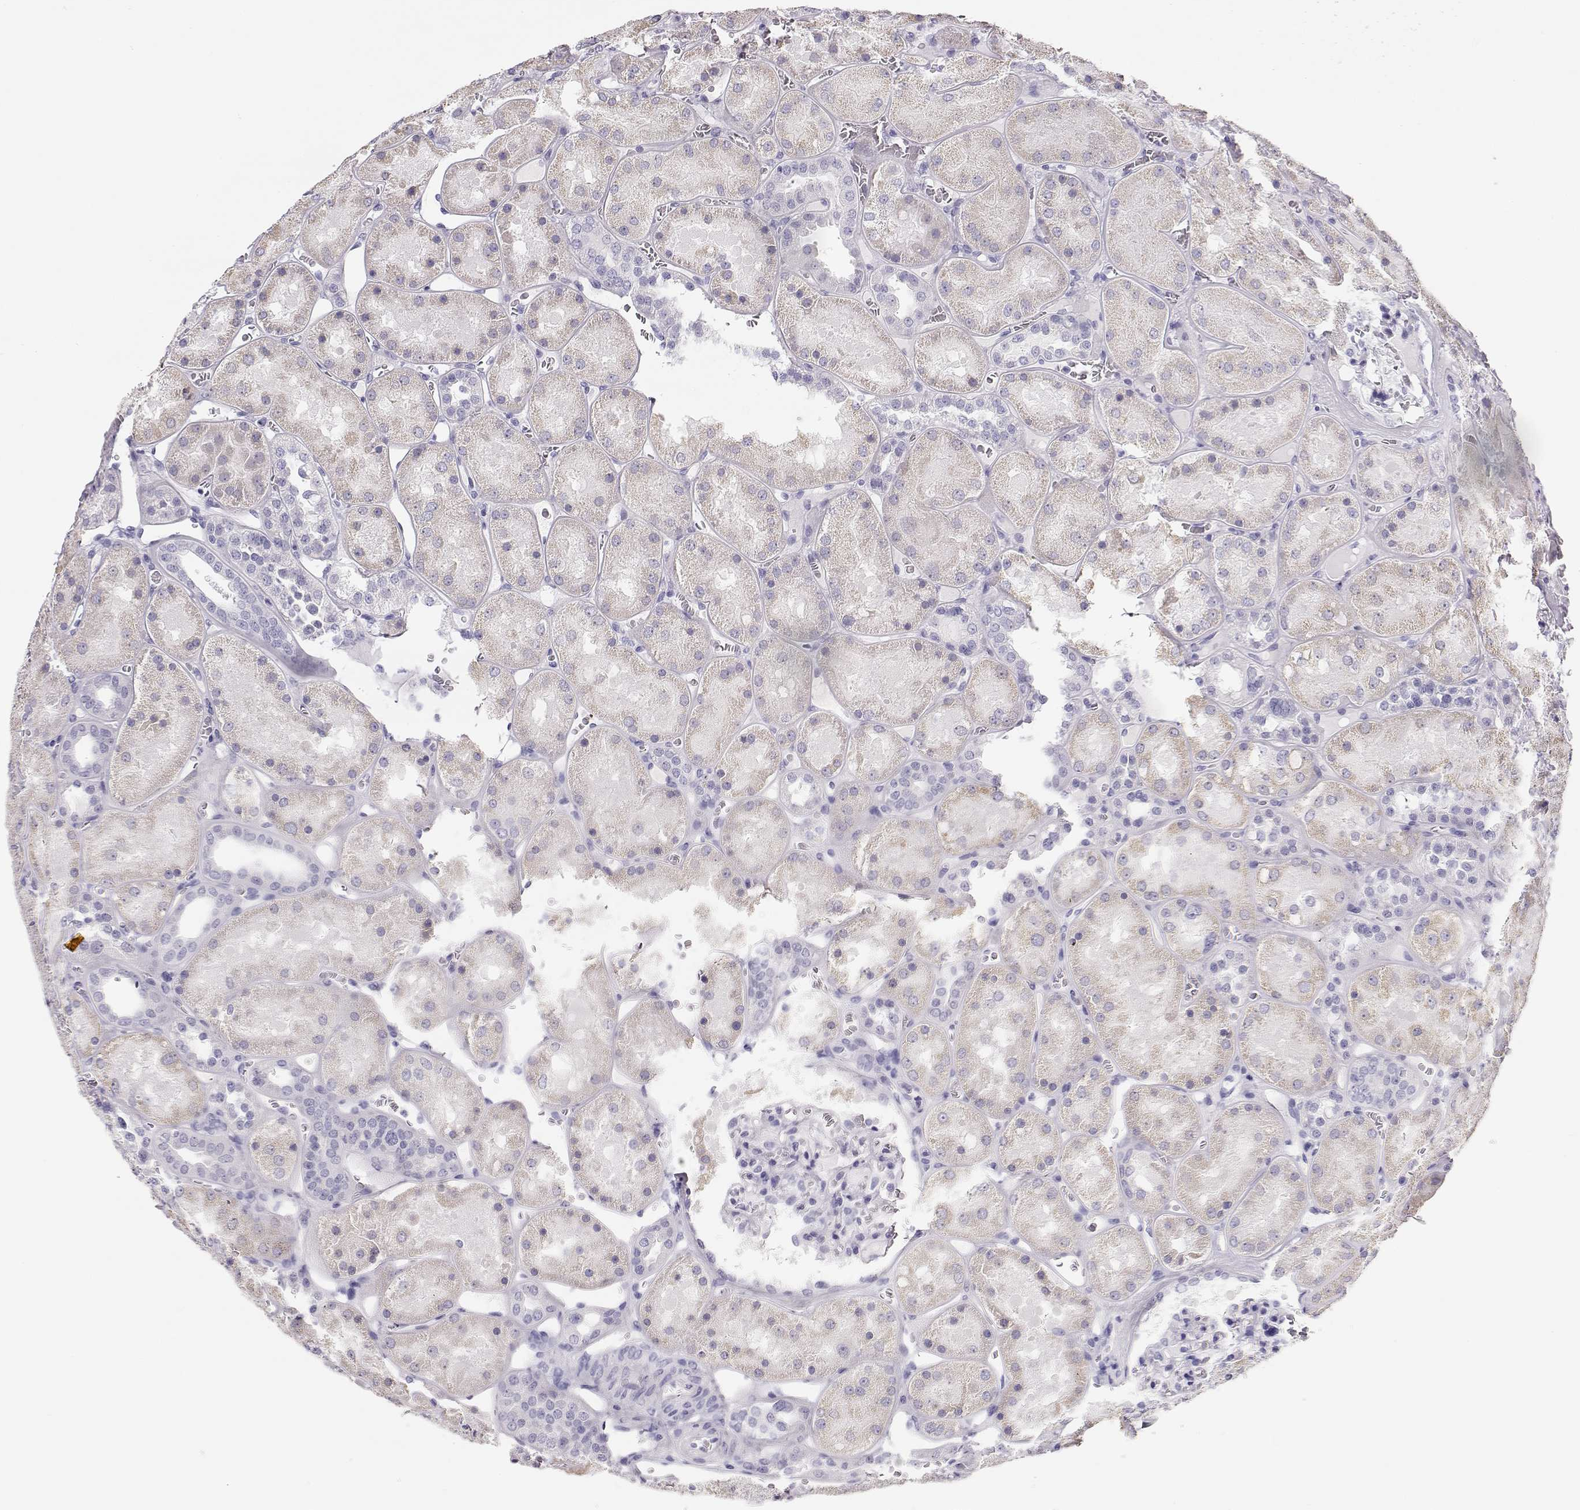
{"staining": {"intensity": "negative", "quantity": "none", "location": "none"}, "tissue": "kidney", "cell_type": "Cells in glomeruli", "image_type": "normal", "snomed": [{"axis": "morphology", "description": "Normal tissue, NOS"}, {"axis": "topography", "description": "Kidney"}], "caption": "Immunohistochemistry histopathology image of normal kidney stained for a protein (brown), which displays no positivity in cells in glomeruli.", "gene": "MAGEC1", "patient": {"sex": "male", "age": 73}}